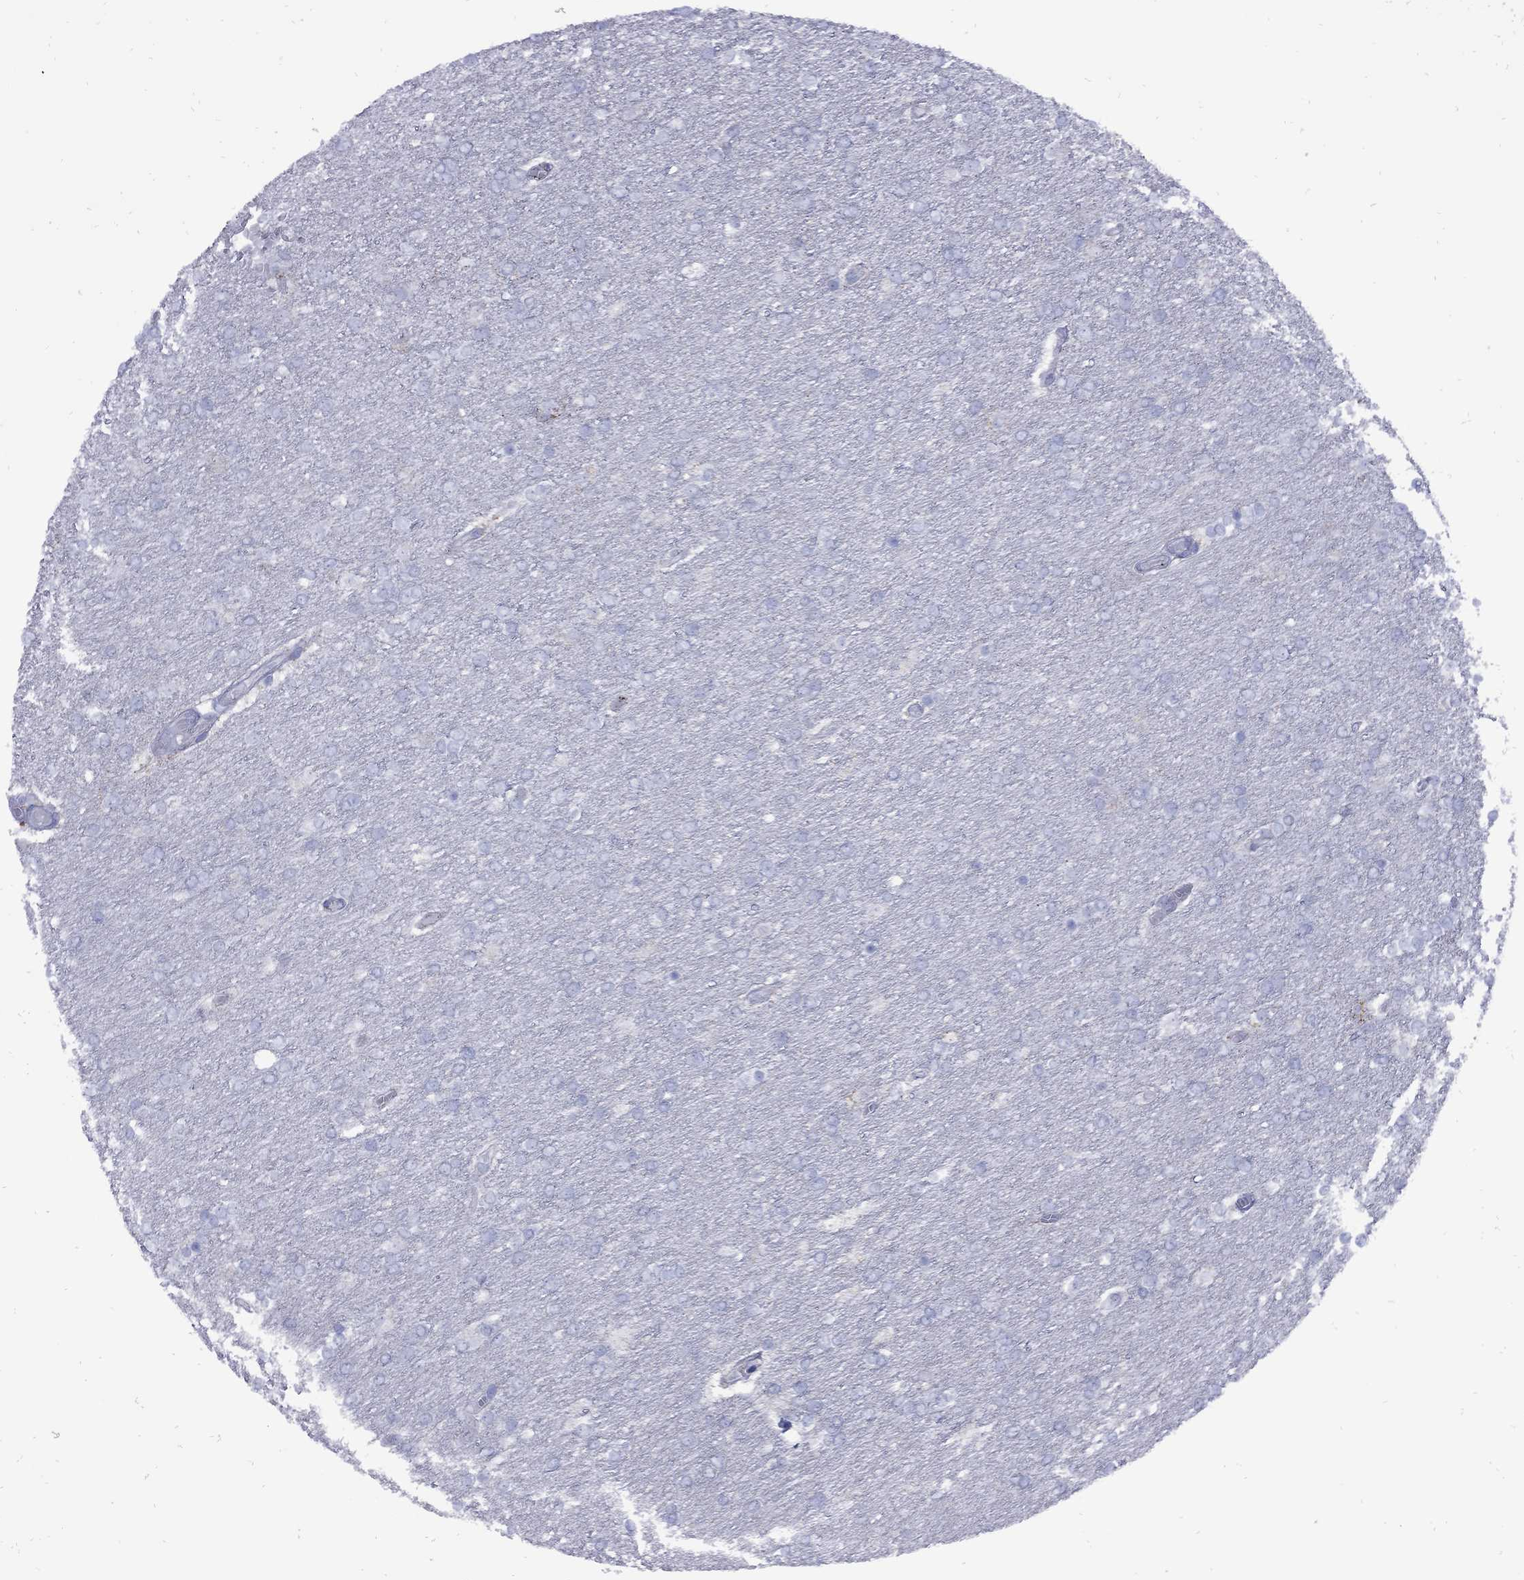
{"staining": {"intensity": "negative", "quantity": "none", "location": "none"}, "tissue": "glioma", "cell_type": "Tumor cells", "image_type": "cancer", "snomed": [{"axis": "morphology", "description": "Glioma, malignant, High grade"}, {"axis": "topography", "description": "Brain"}], "caption": "This is an immunohistochemistry photomicrograph of high-grade glioma (malignant). There is no staining in tumor cells.", "gene": "SESTD1", "patient": {"sex": "female", "age": 61}}